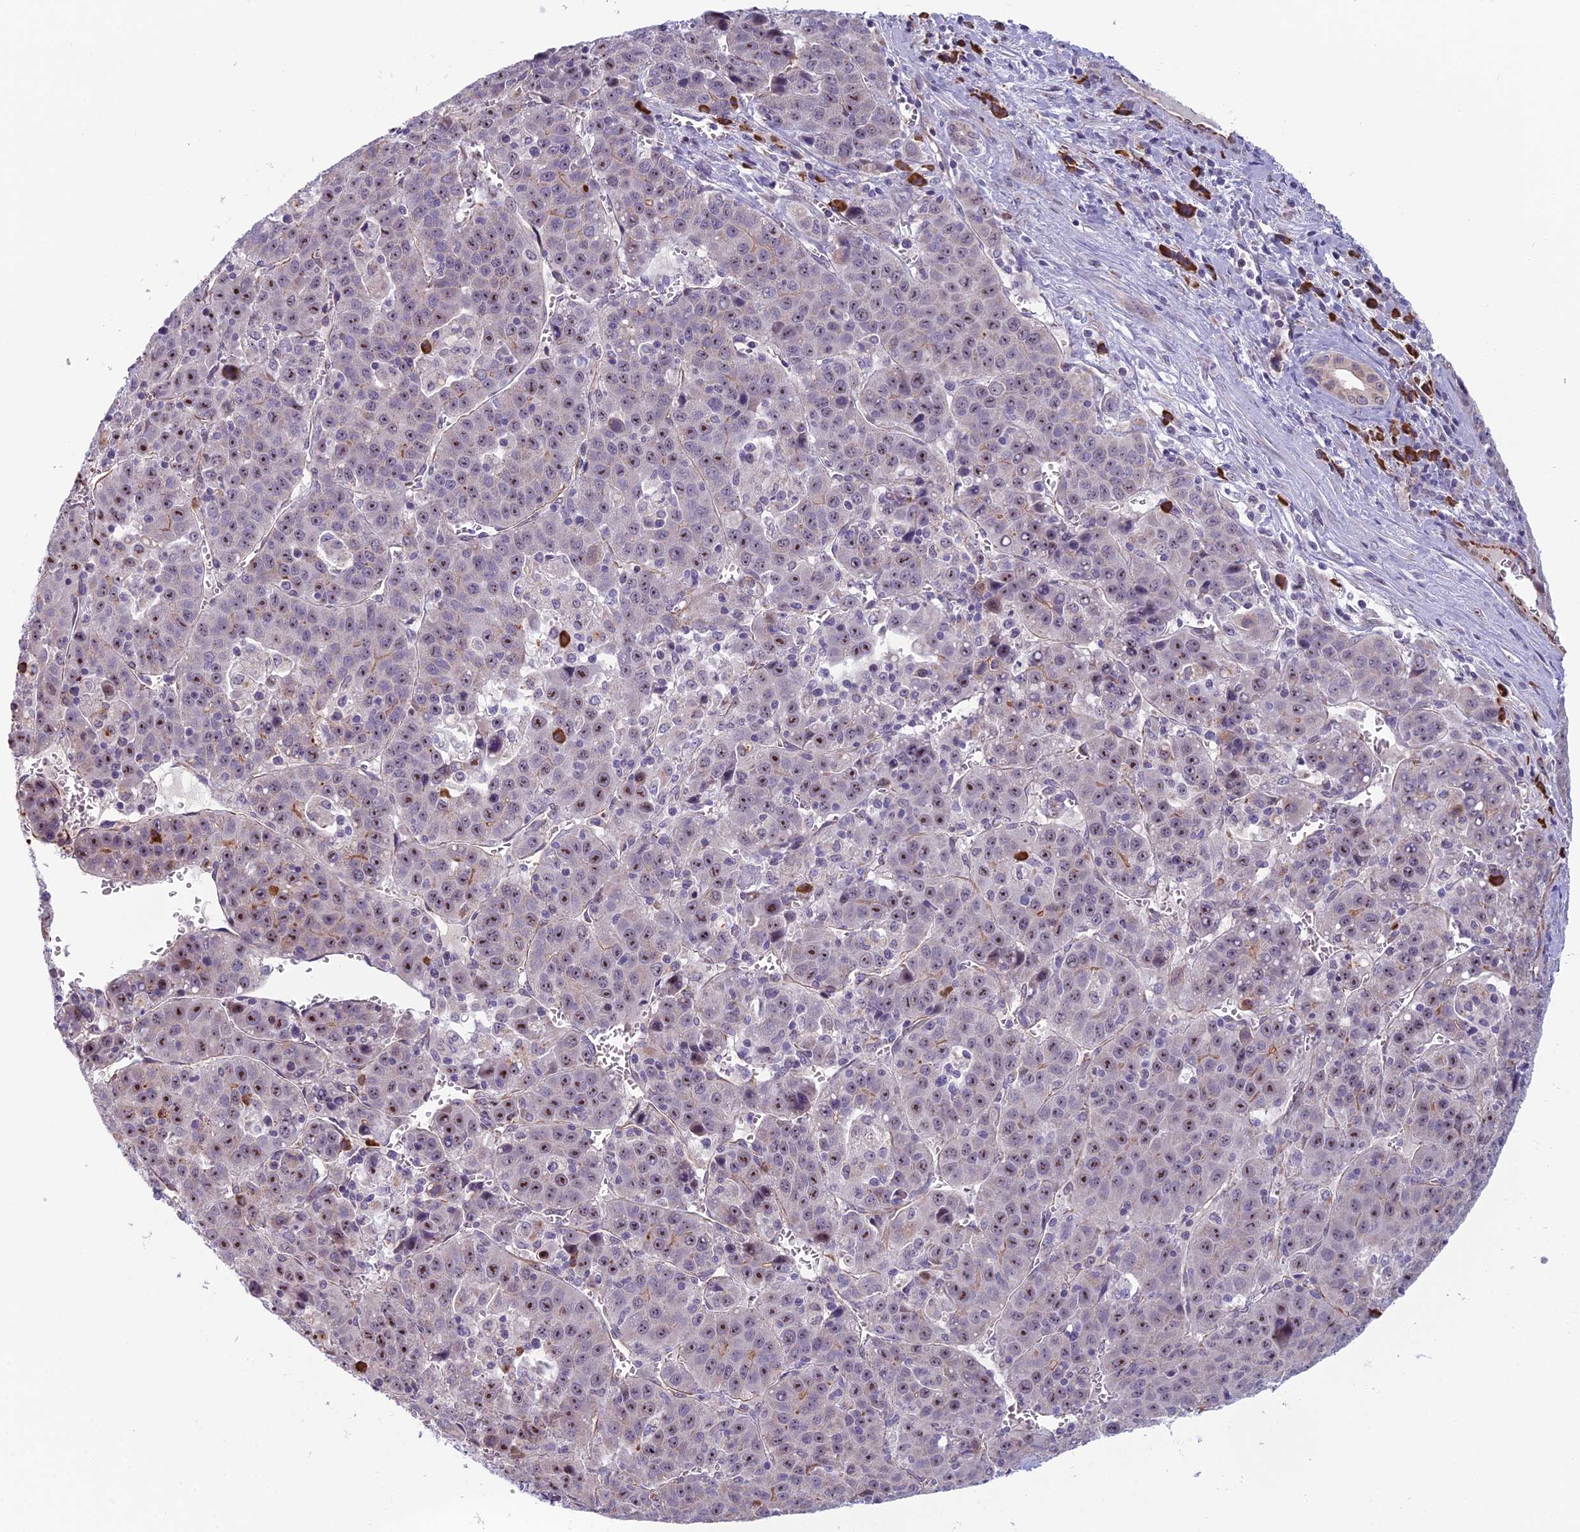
{"staining": {"intensity": "moderate", "quantity": ">75%", "location": "nuclear"}, "tissue": "liver cancer", "cell_type": "Tumor cells", "image_type": "cancer", "snomed": [{"axis": "morphology", "description": "Carcinoma, Hepatocellular, NOS"}, {"axis": "topography", "description": "Liver"}], "caption": "Immunohistochemistry (IHC) of human liver hepatocellular carcinoma reveals medium levels of moderate nuclear expression in about >75% of tumor cells.", "gene": "NOC2L", "patient": {"sex": "female", "age": 53}}